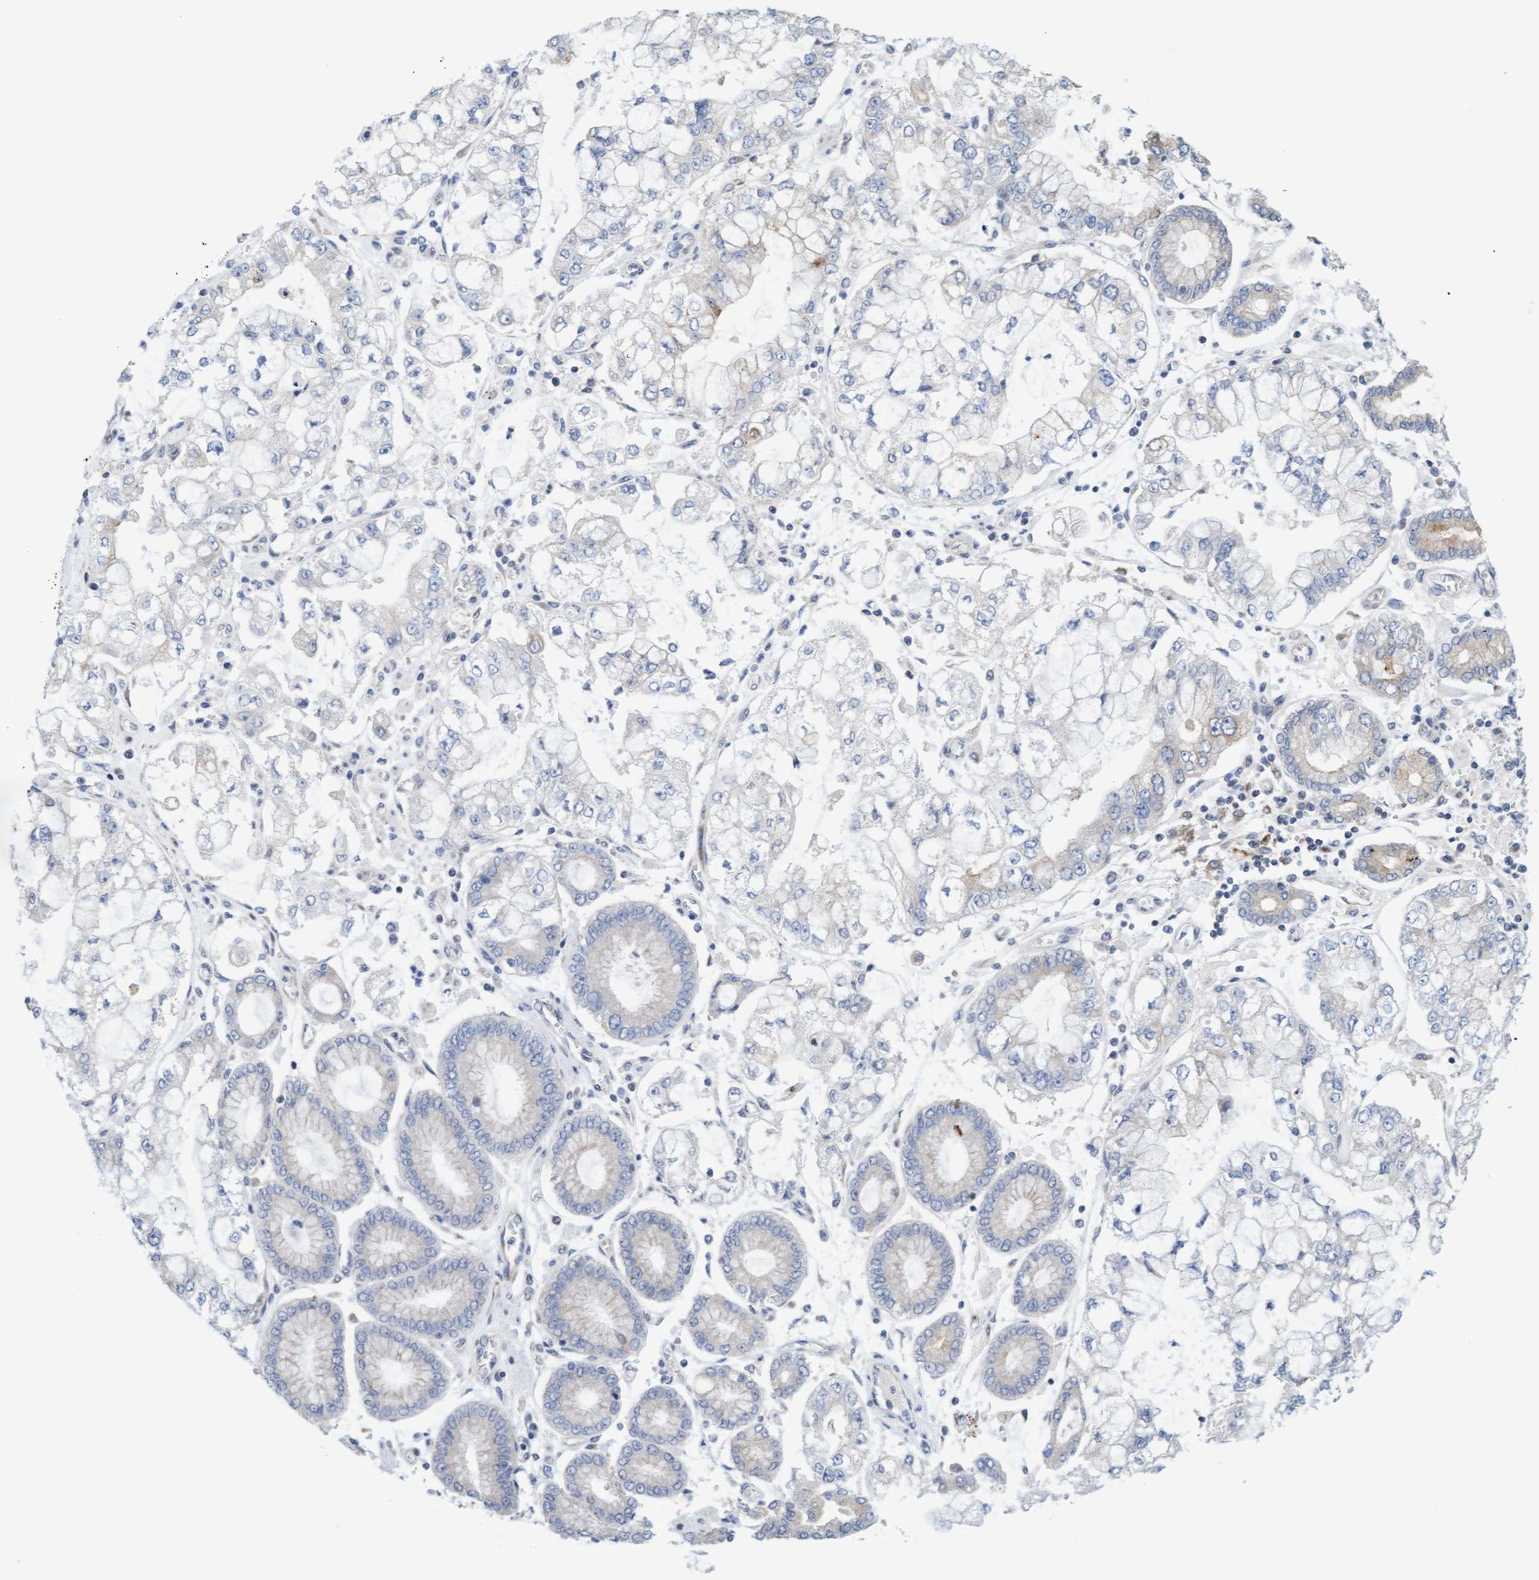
{"staining": {"intensity": "negative", "quantity": "none", "location": "none"}, "tissue": "stomach cancer", "cell_type": "Tumor cells", "image_type": "cancer", "snomed": [{"axis": "morphology", "description": "Adenocarcinoma, NOS"}, {"axis": "topography", "description": "Stomach"}], "caption": "An immunohistochemistry micrograph of stomach cancer (adenocarcinoma) is shown. There is no staining in tumor cells of stomach cancer (adenocarcinoma).", "gene": "SLC28A3", "patient": {"sex": "male", "age": 76}}